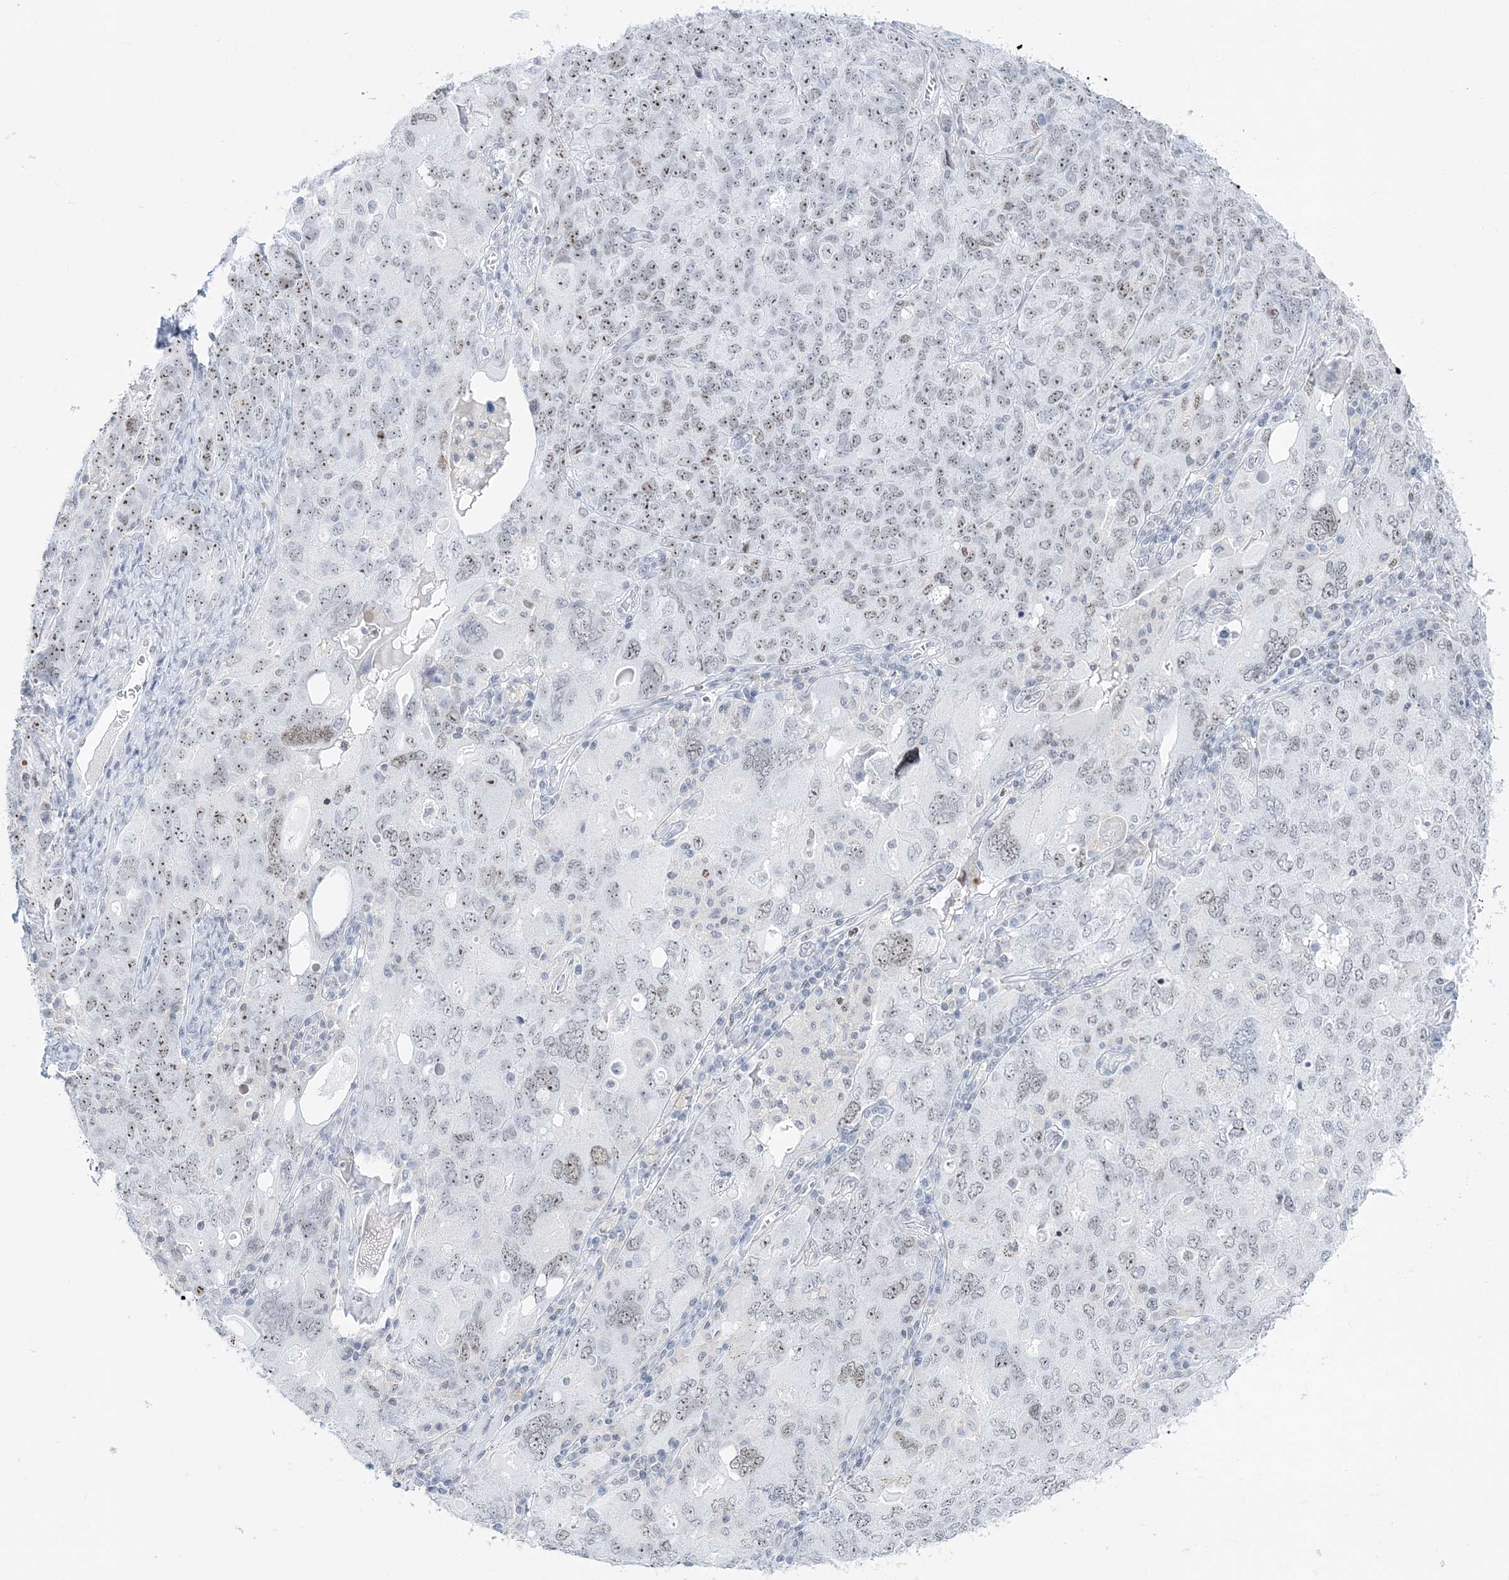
{"staining": {"intensity": "moderate", "quantity": "<25%", "location": "nuclear"}, "tissue": "ovarian cancer", "cell_type": "Tumor cells", "image_type": "cancer", "snomed": [{"axis": "morphology", "description": "Carcinoma, endometroid"}, {"axis": "topography", "description": "Ovary"}], "caption": "IHC of human endometroid carcinoma (ovarian) demonstrates low levels of moderate nuclear staining in approximately <25% of tumor cells.", "gene": "DDX21", "patient": {"sex": "female", "age": 62}}